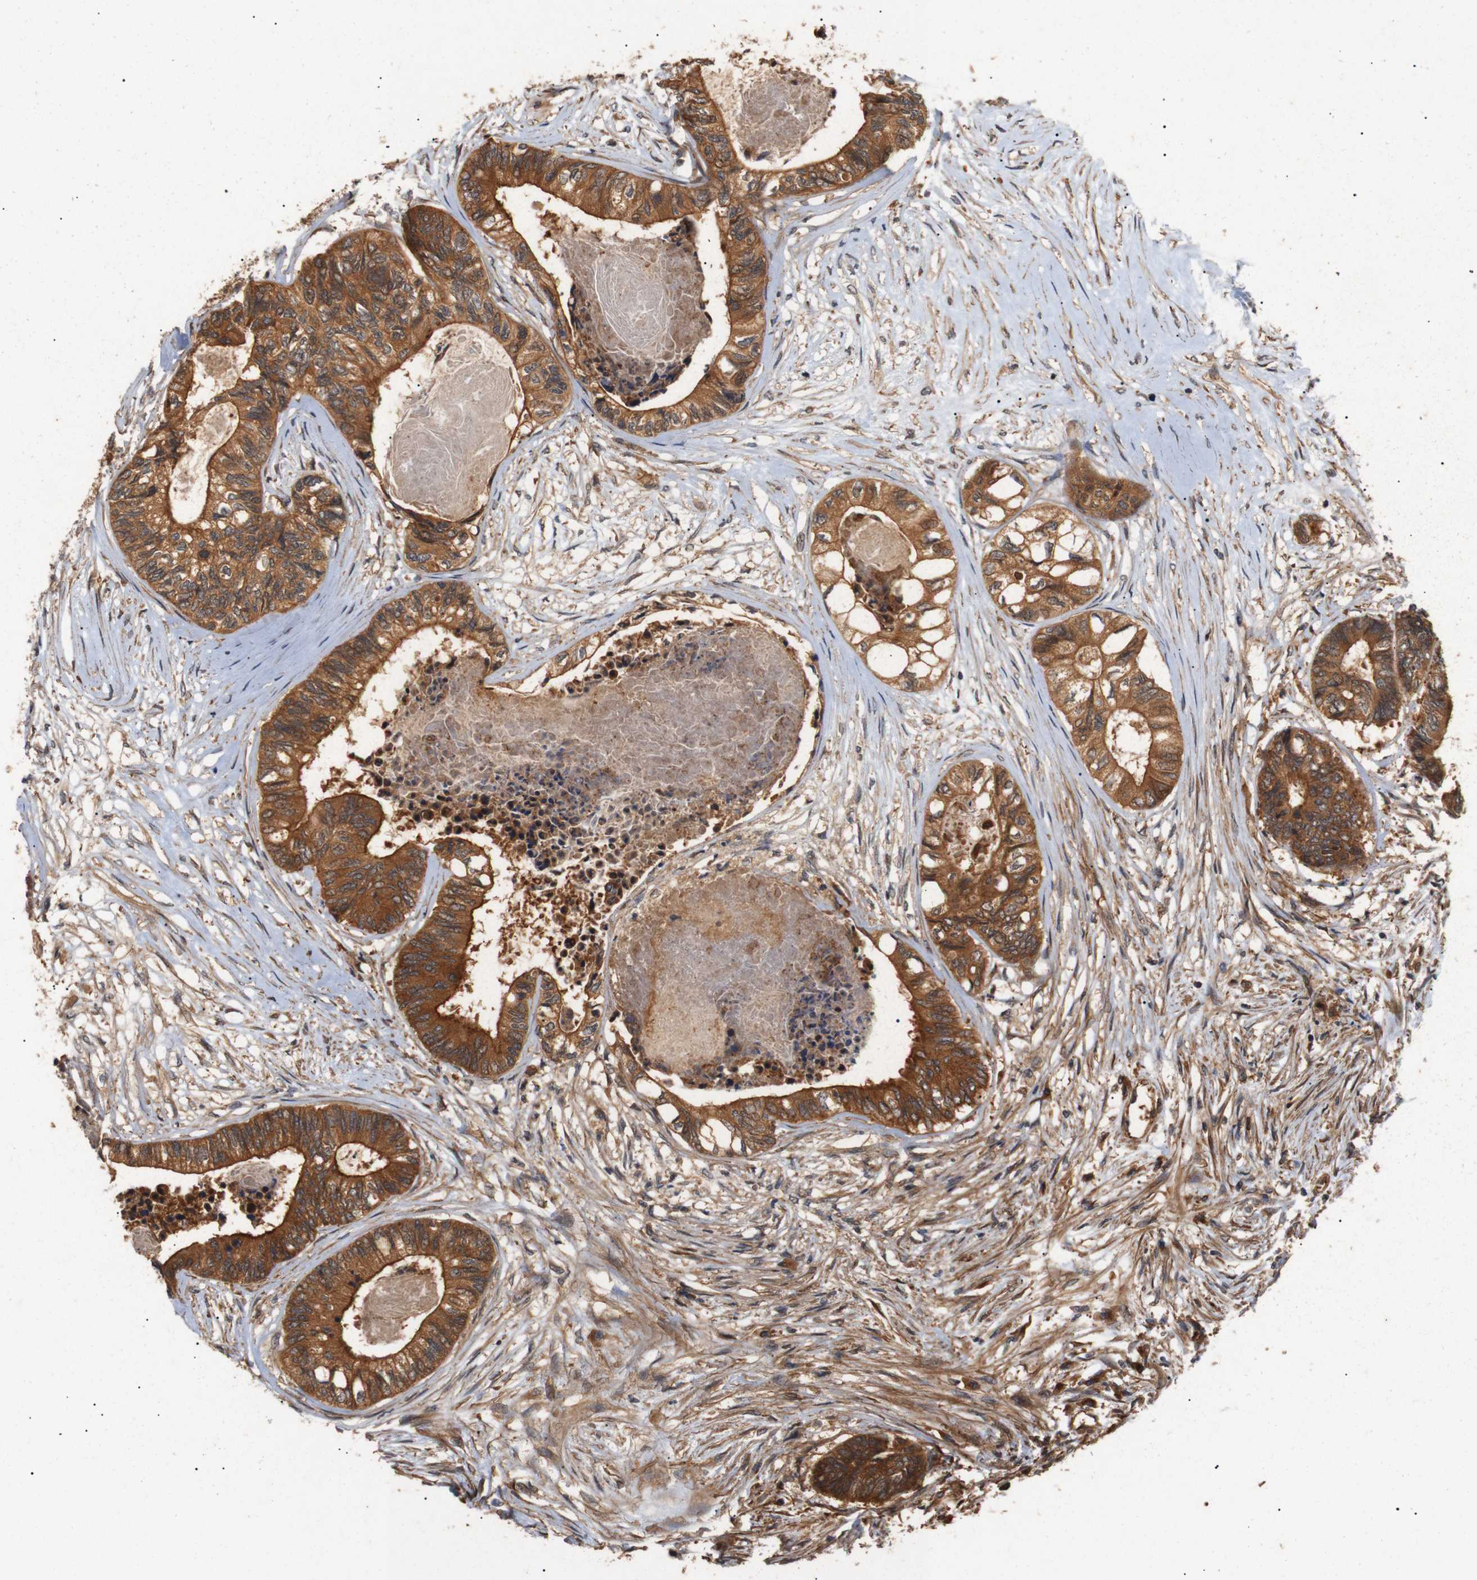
{"staining": {"intensity": "strong", "quantity": ">75%", "location": "cytoplasmic/membranous"}, "tissue": "colorectal cancer", "cell_type": "Tumor cells", "image_type": "cancer", "snomed": [{"axis": "morphology", "description": "Adenocarcinoma, NOS"}, {"axis": "topography", "description": "Rectum"}], "caption": "High-power microscopy captured an IHC micrograph of adenocarcinoma (colorectal), revealing strong cytoplasmic/membranous expression in approximately >75% of tumor cells.", "gene": "PAWR", "patient": {"sex": "male", "age": 63}}